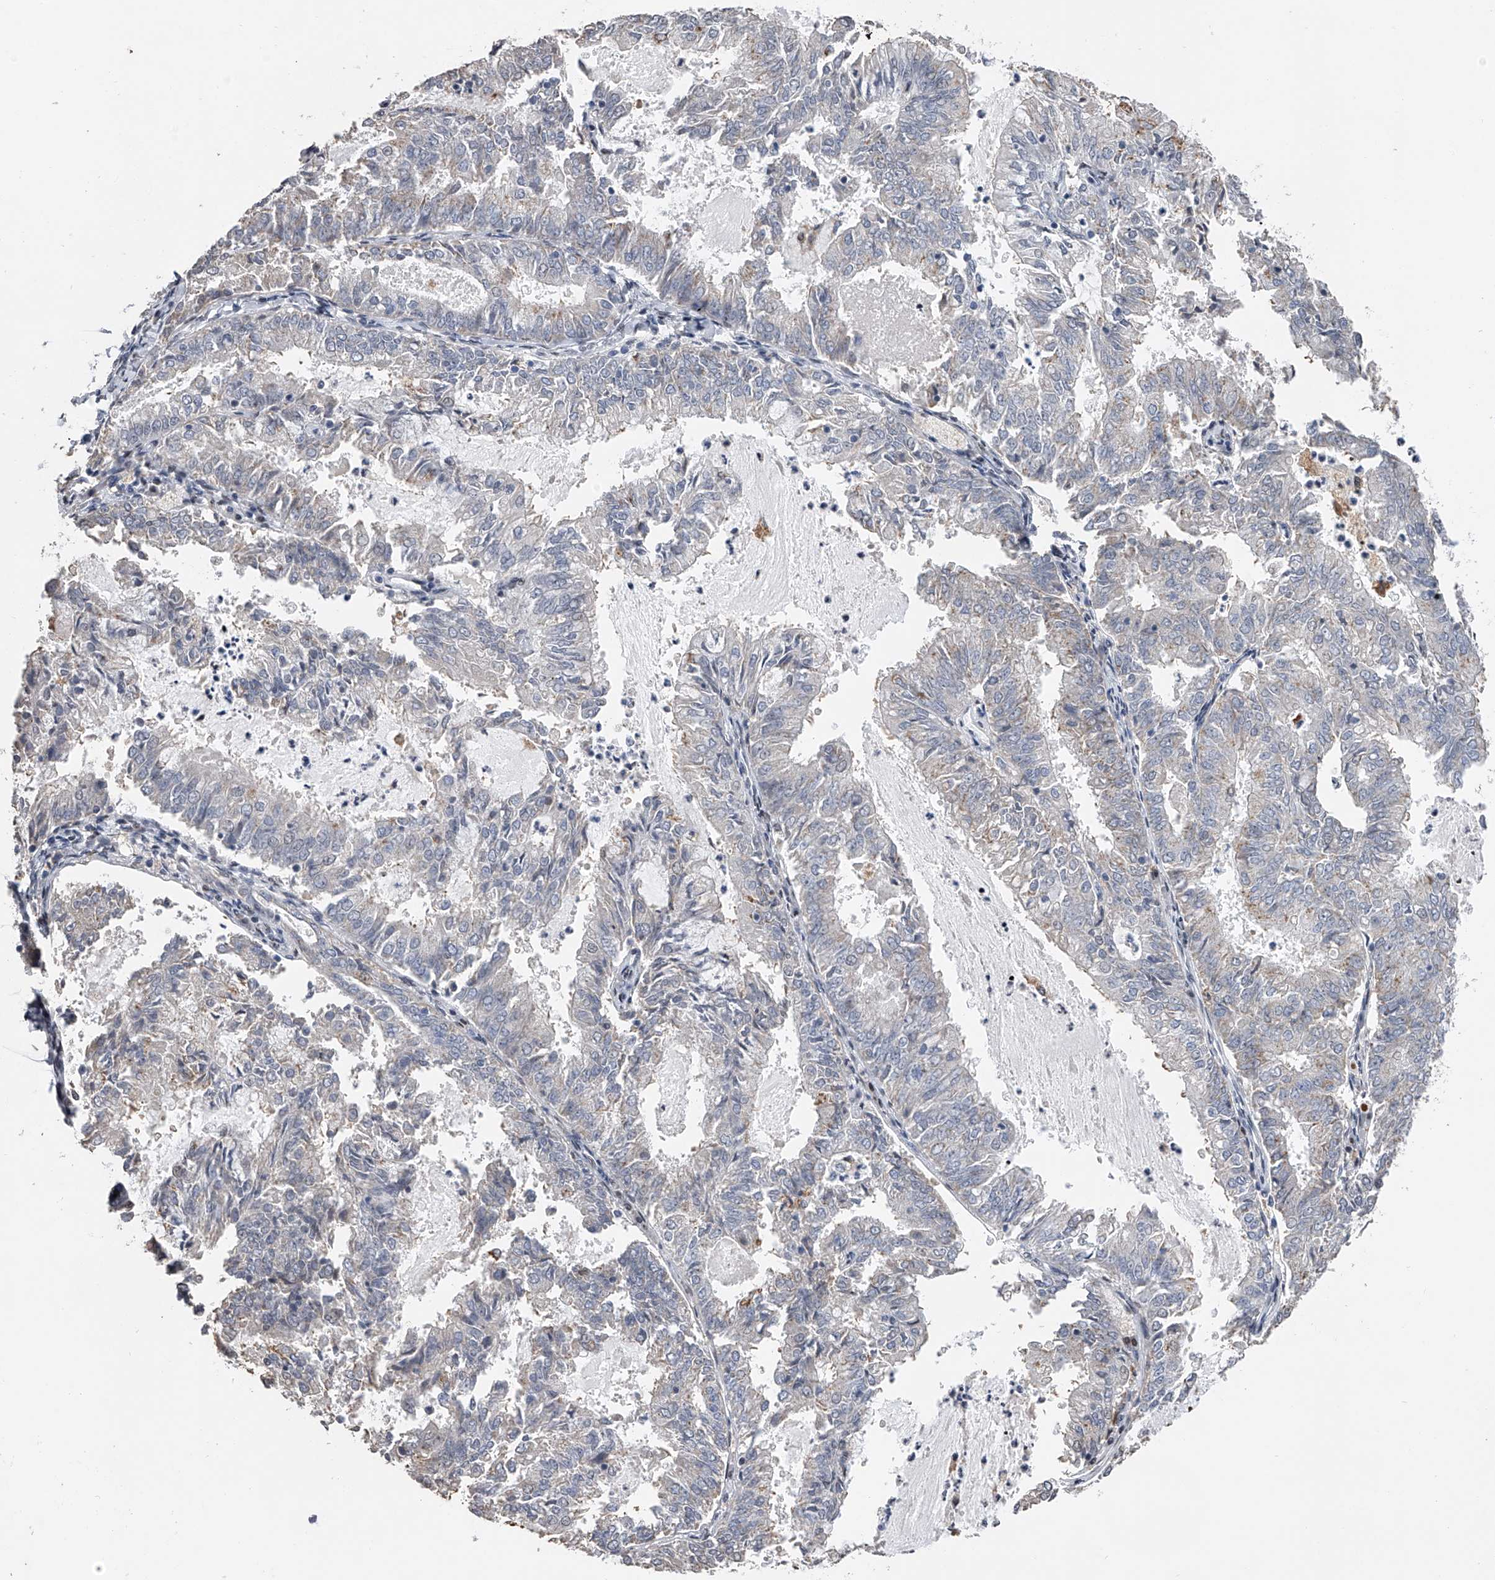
{"staining": {"intensity": "negative", "quantity": "none", "location": "none"}, "tissue": "endometrial cancer", "cell_type": "Tumor cells", "image_type": "cancer", "snomed": [{"axis": "morphology", "description": "Adenocarcinoma, NOS"}, {"axis": "topography", "description": "Endometrium"}], "caption": "Photomicrograph shows no protein expression in tumor cells of endometrial adenocarcinoma tissue.", "gene": "RWDD2A", "patient": {"sex": "female", "age": 57}}